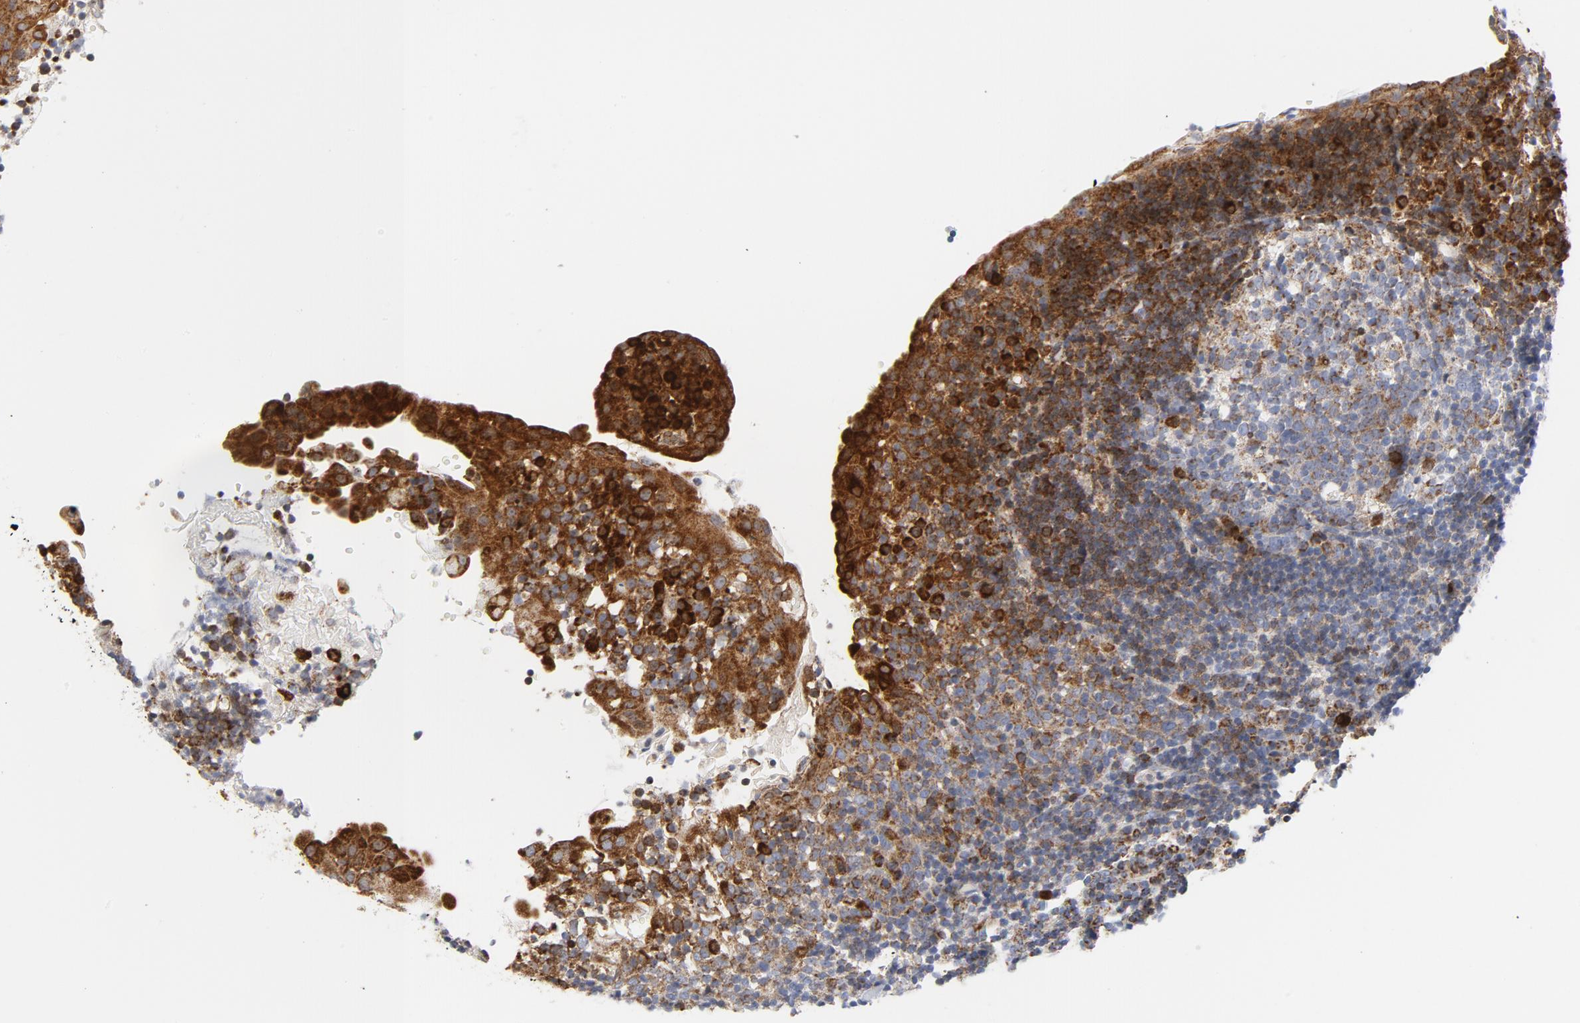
{"staining": {"intensity": "strong", "quantity": ">75%", "location": "cytoplasmic/membranous"}, "tissue": "tonsil", "cell_type": "Germinal center cells", "image_type": "normal", "snomed": [{"axis": "morphology", "description": "Normal tissue, NOS"}, {"axis": "topography", "description": "Tonsil"}], "caption": "A high-resolution photomicrograph shows immunohistochemistry staining of unremarkable tonsil, which displays strong cytoplasmic/membranous staining in approximately >75% of germinal center cells.", "gene": "CYCS", "patient": {"sex": "female", "age": 40}}